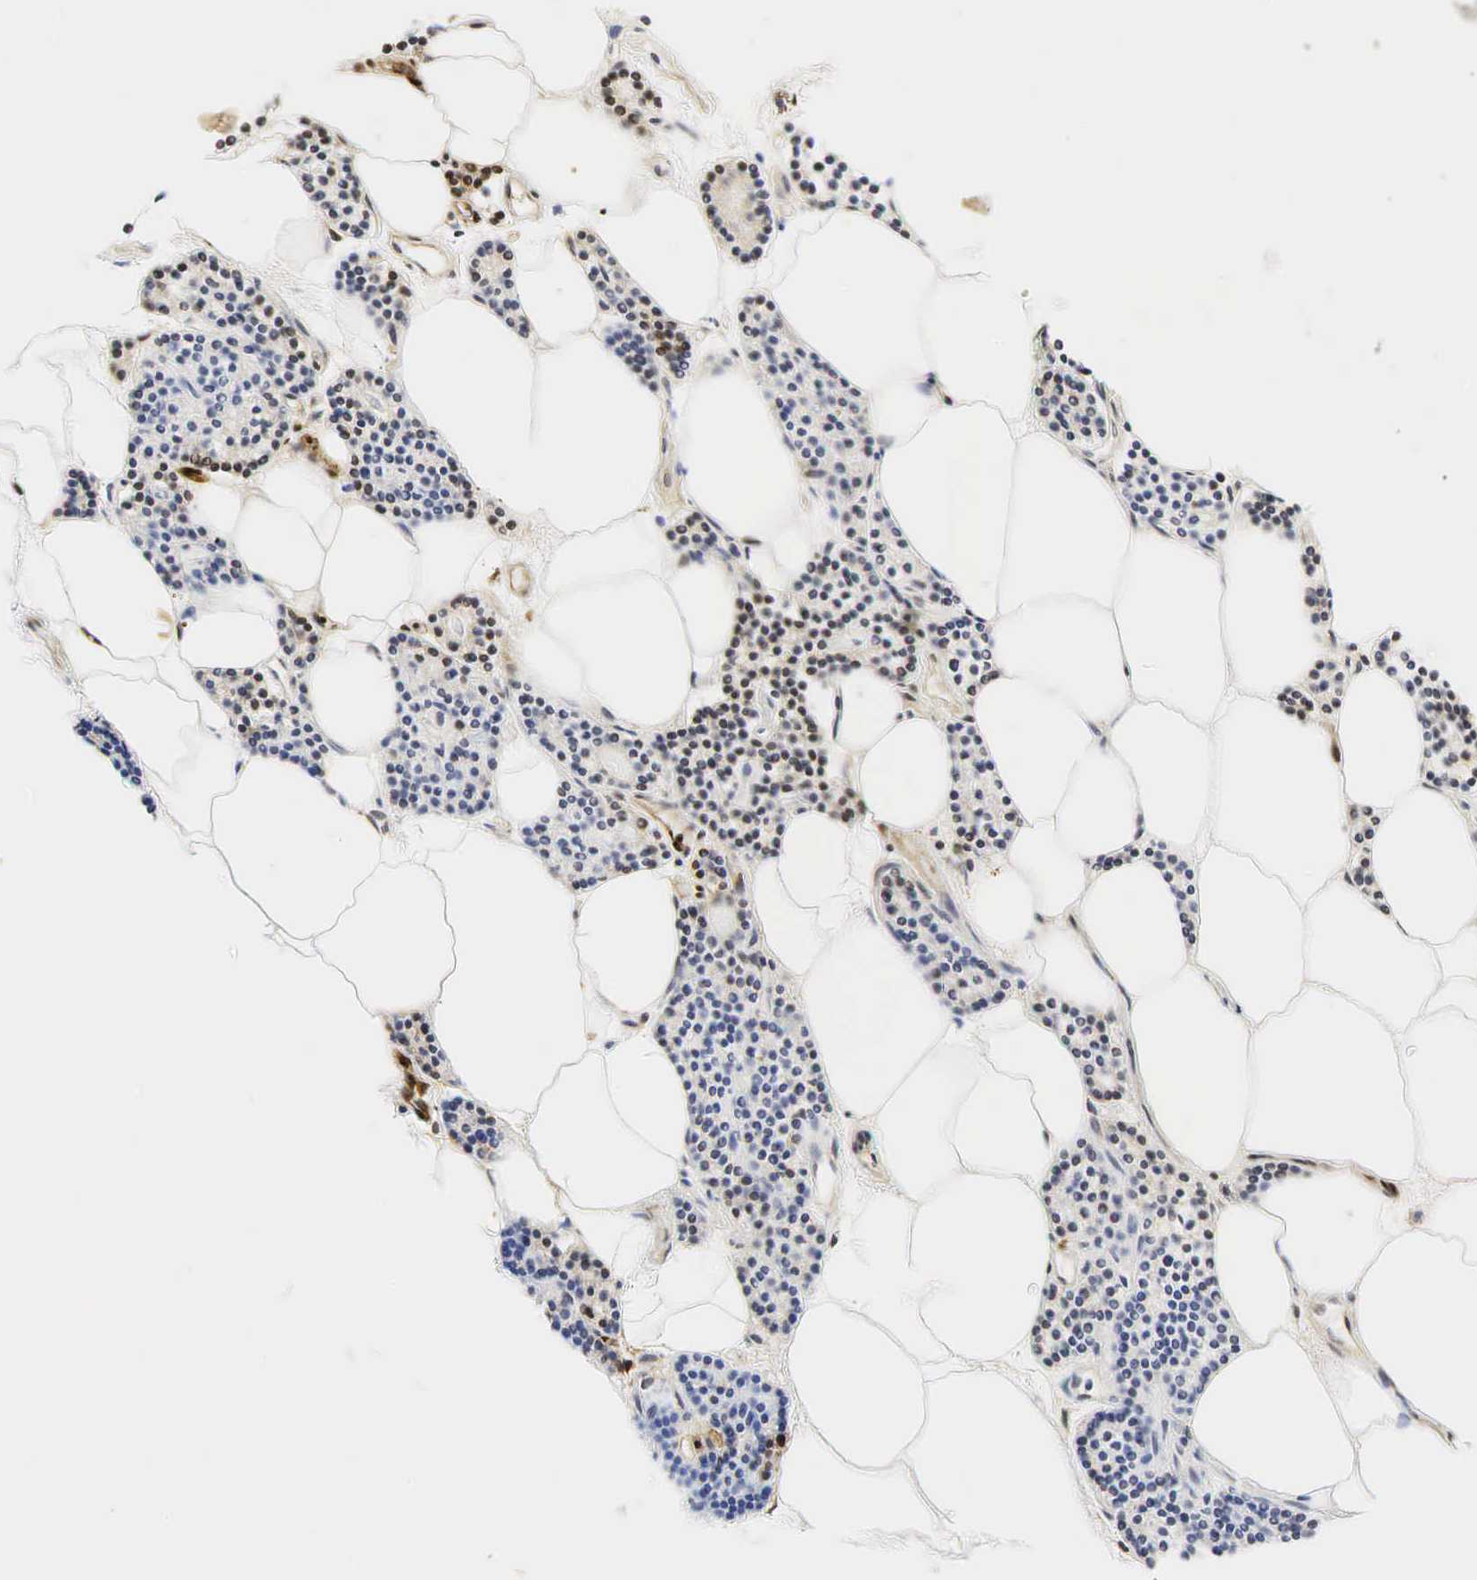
{"staining": {"intensity": "weak", "quantity": "<25%", "location": "cytoplasmic/membranous"}, "tissue": "parathyroid gland", "cell_type": "Glandular cells", "image_type": "normal", "snomed": [{"axis": "morphology", "description": "Normal tissue, NOS"}, {"axis": "topography", "description": "Parathyroid gland"}], "caption": "This photomicrograph is of unremarkable parathyroid gland stained with immunohistochemistry (IHC) to label a protein in brown with the nuclei are counter-stained blue. There is no staining in glandular cells.", "gene": "LYZ", "patient": {"sex": "male", "age": 54}}